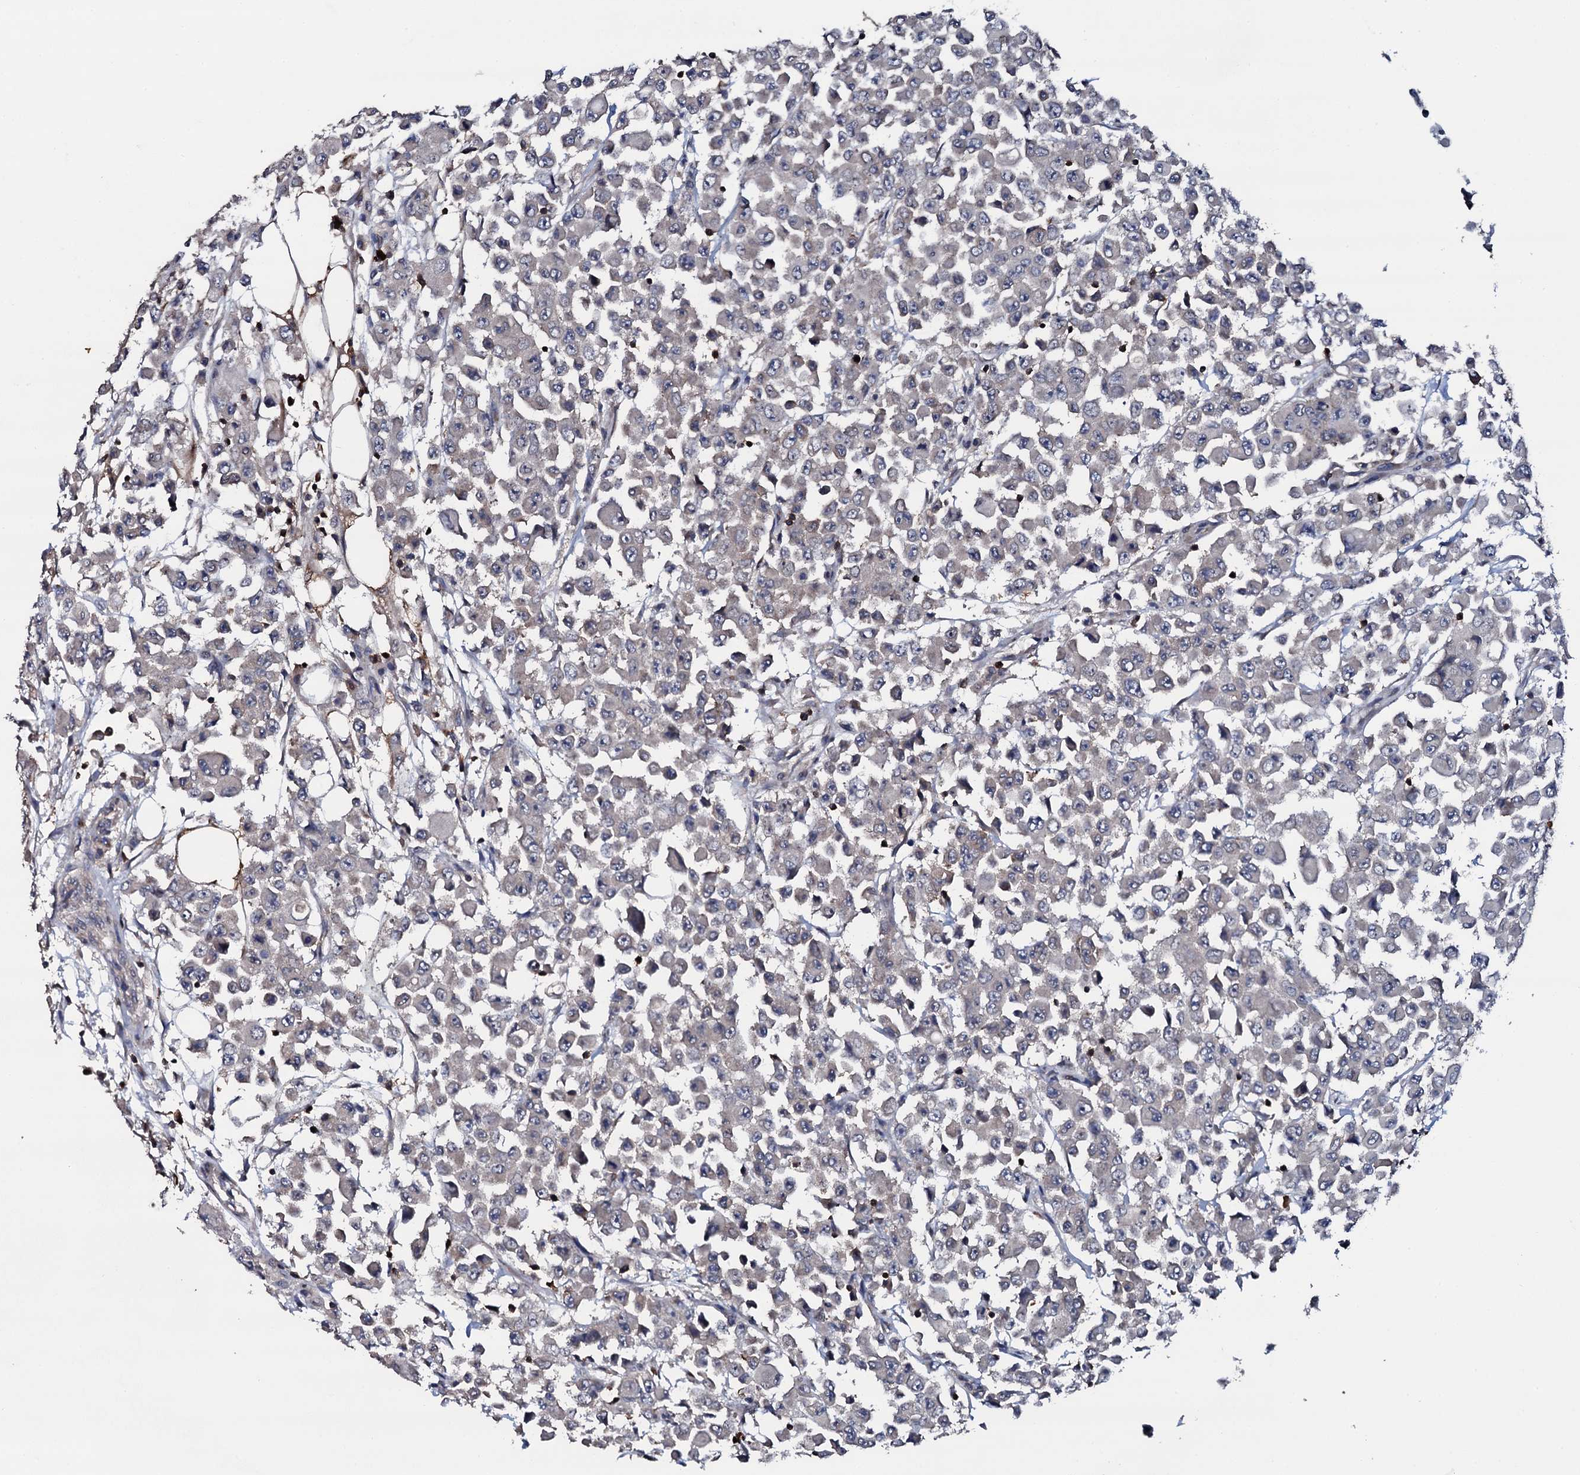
{"staining": {"intensity": "negative", "quantity": "none", "location": "none"}, "tissue": "colorectal cancer", "cell_type": "Tumor cells", "image_type": "cancer", "snomed": [{"axis": "morphology", "description": "Adenocarcinoma, NOS"}, {"axis": "topography", "description": "Colon"}], "caption": "Tumor cells are negative for protein expression in human adenocarcinoma (colorectal).", "gene": "GRK2", "patient": {"sex": "male", "age": 51}}